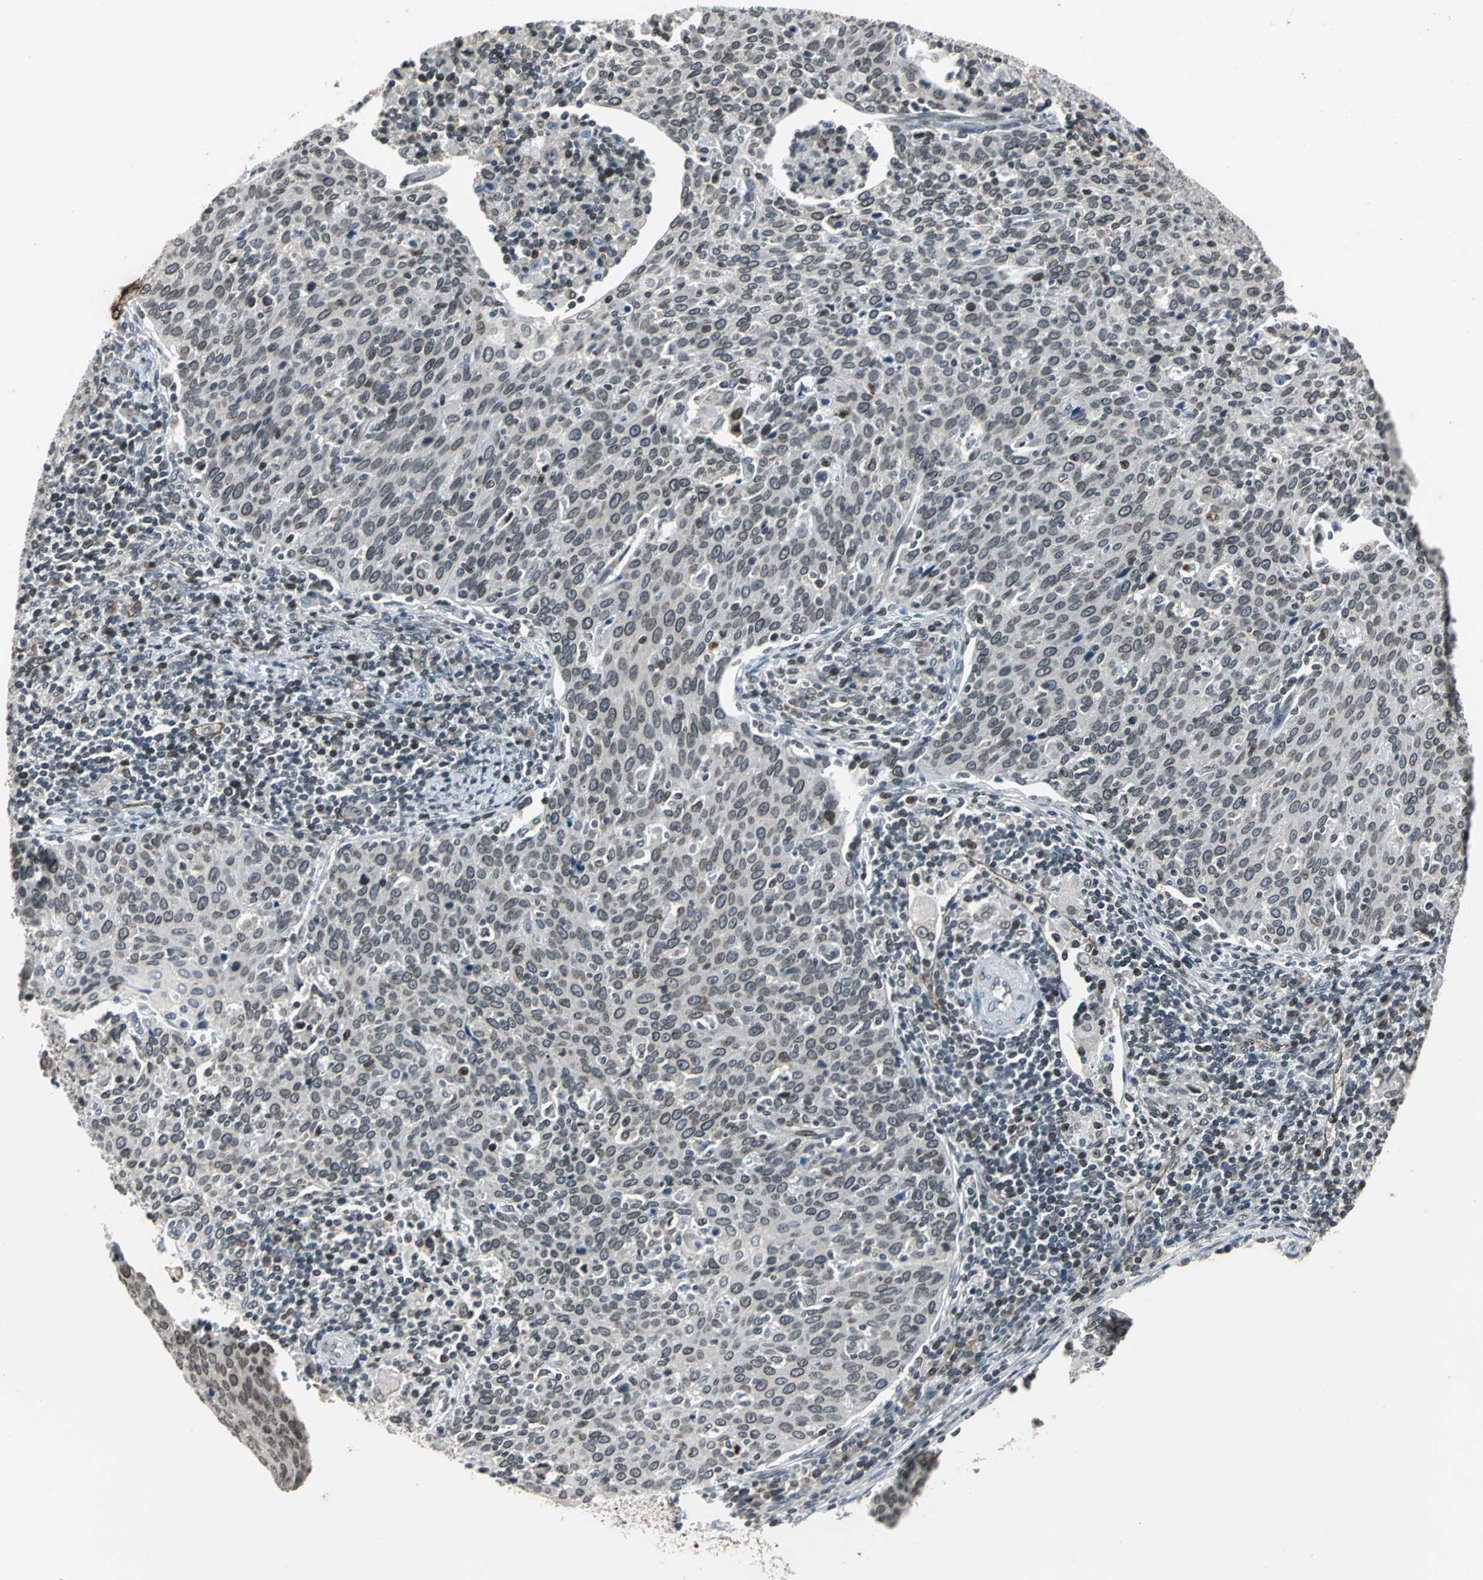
{"staining": {"intensity": "weak", "quantity": "<25%", "location": "cytoplasmic/membranous,nuclear"}, "tissue": "cervical cancer", "cell_type": "Tumor cells", "image_type": "cancer", "snomed": [{"axis": "morphology", "description": "Squamous cell carcinoma, NOS"}, {"axis": "topography", "description": "Cervix"}], "caption": "Tumor cells are negative for protein expression in human cervical cancer (squamous cell carcinoma).", "gene": "BRIP1", "patient": {"sex": "female", "age": 38}}